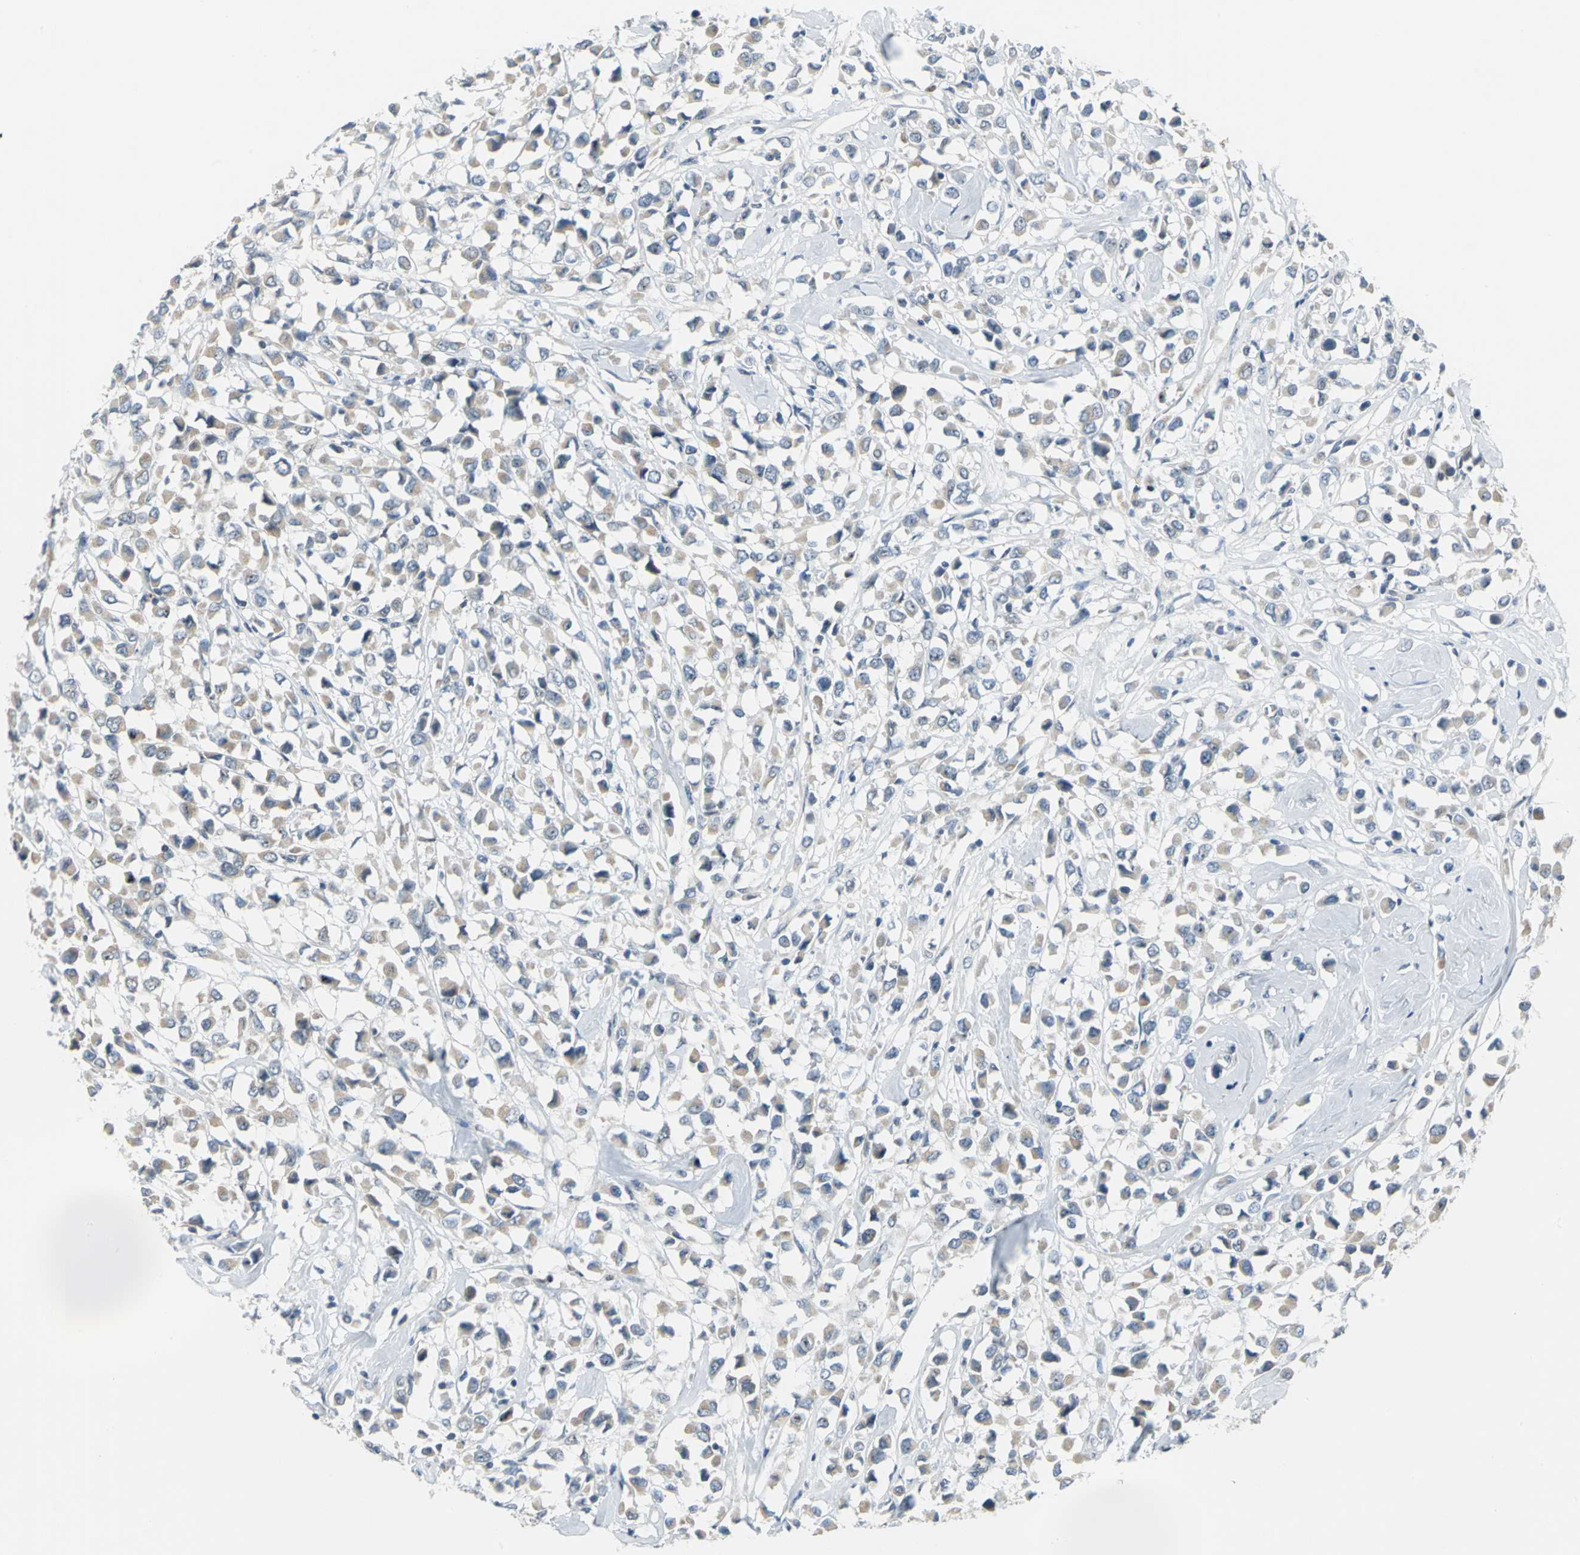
{"staining": {"intensity": "moderate", "quantity": "<25%", "location": "nuclear"}, "tissue": "breast cancer", "cell_type": "Tumor cells", "image_type": "cancer", "snomed": [{"axis": "morphology", "description": "Duct carcinoma"}, {"axis": "topography", "description": "Breast"}], "caption": "DAB immunohistochemical staining of breast cancer reveals moderate nuclear protein expression in approximately <25% of tumor cells. (Stains: DAB in brown, nuclei in blue, Microscopy: brightfield microscopy at high magnification).", "gene": "MYBBP1A", "patient": {"sex": "female", "age": 61}}